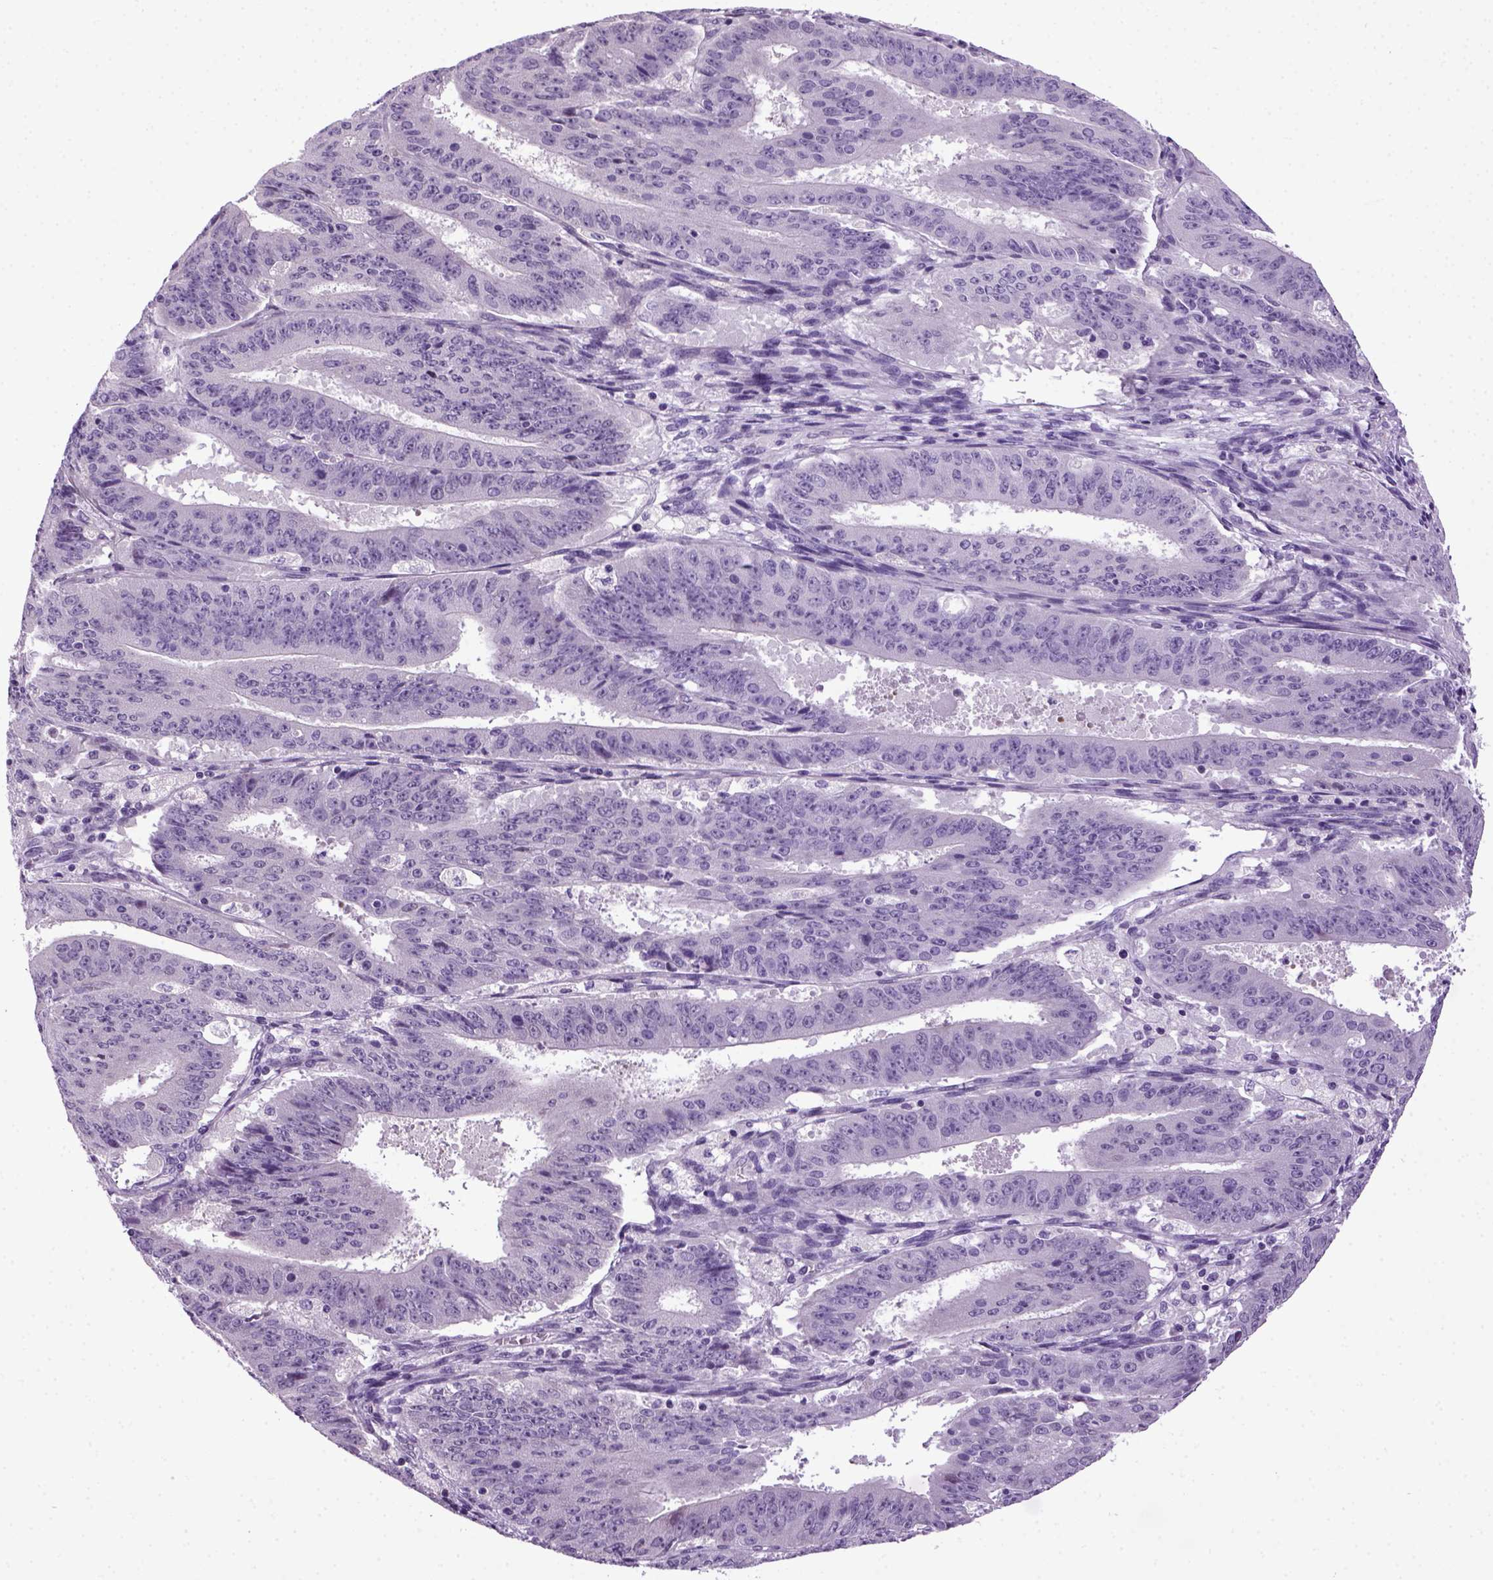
{"staining": {"intensity": "negative", "quantity": "none", "location": "none"}, "tissue": "ovarian cancer", "cell_type": "Tumor cells", "image_type": "cancer", "snomed": [{"axis": "morphology", "description": "Carcinoma, endometroid"}, {"axis": "topography", "description": "Ovary"}], "caption": "Tumor cells show no significant expression in endometroid carcinoma (ovarian). Nuclei are stained in blue.", "gene": "HMCN2", "patient": {"sex": "female", "age": 42}}